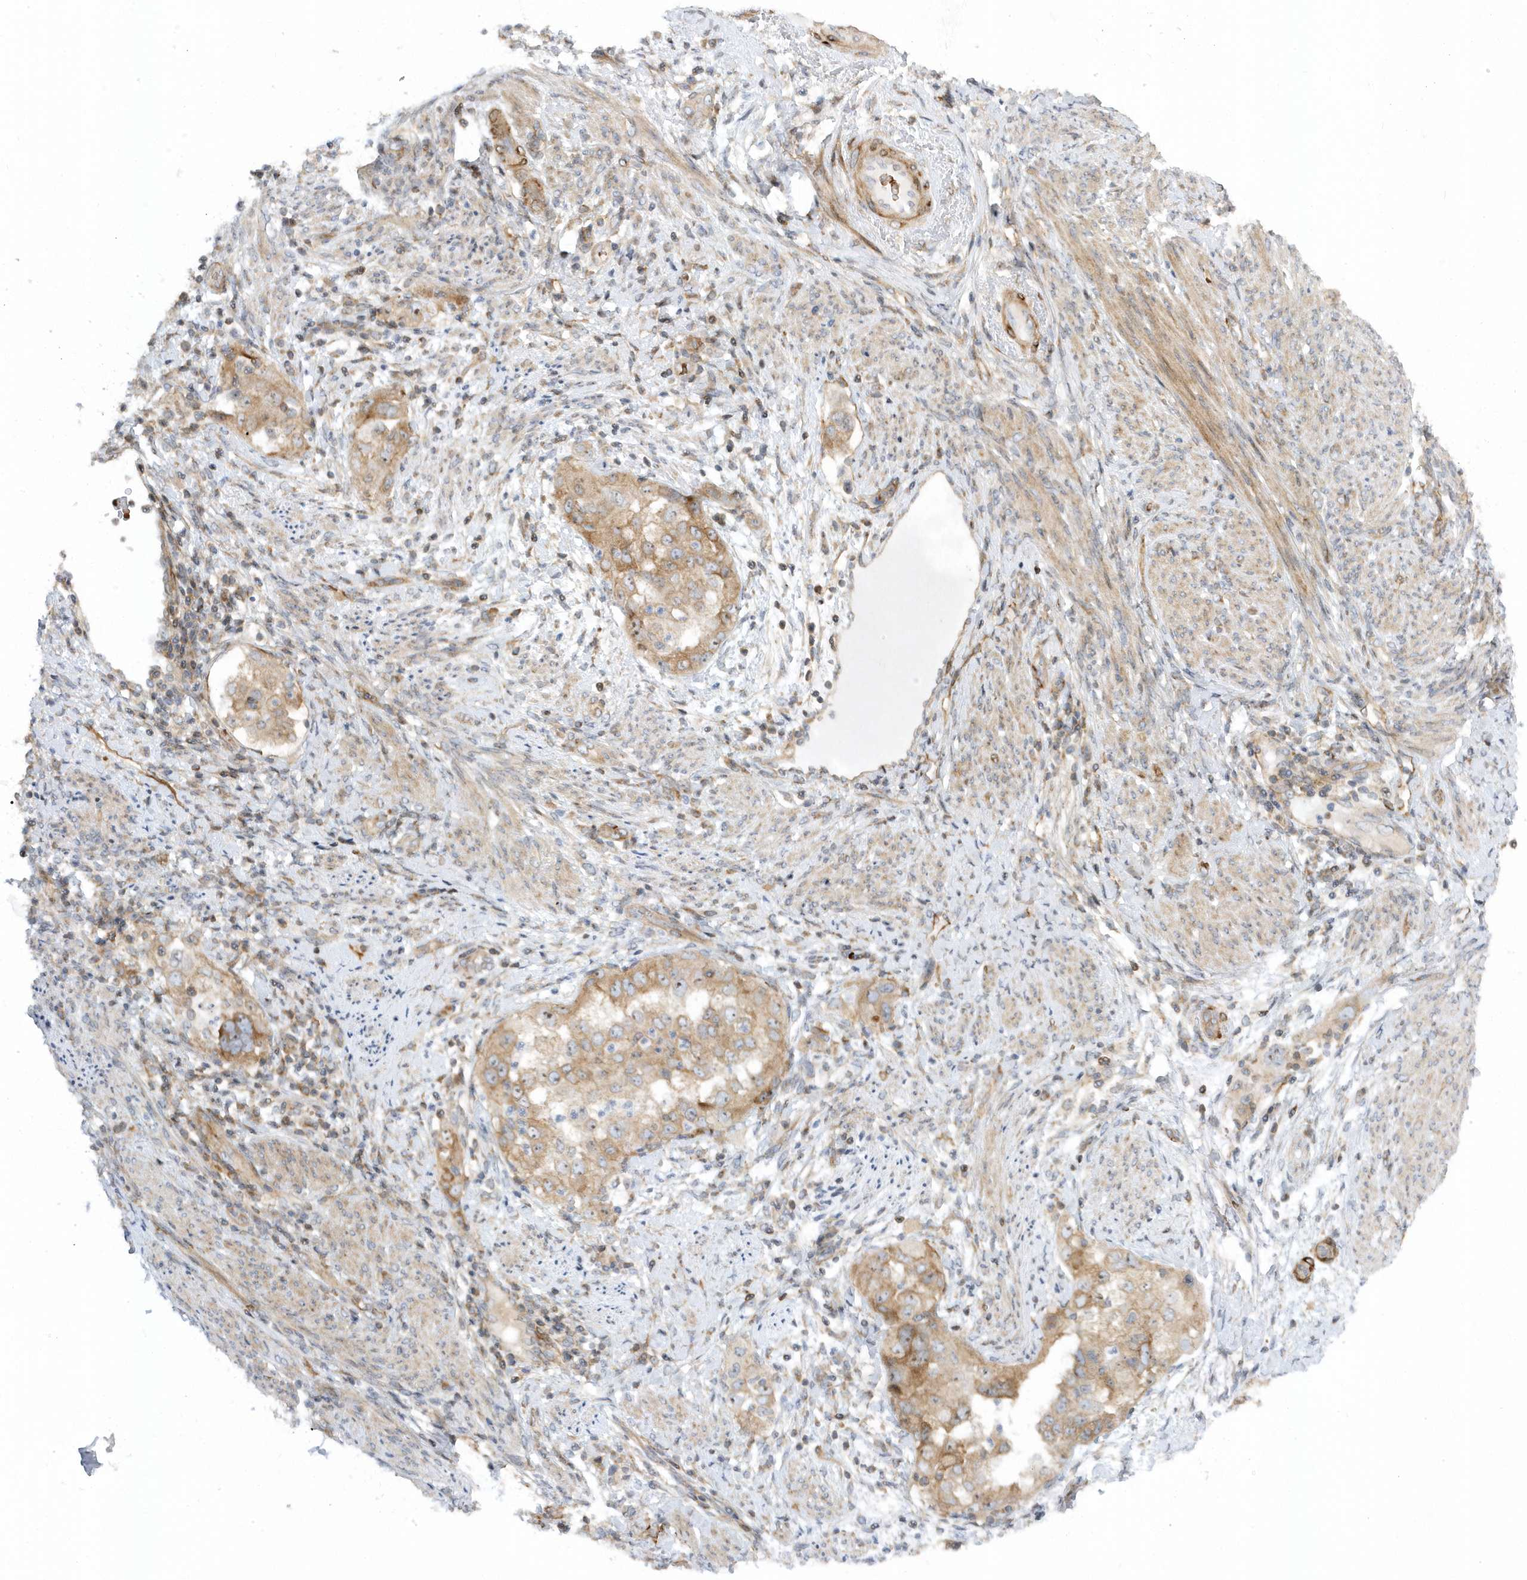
{"staining": {"intensity": "moderate", "quantity": ">75%", "location": "cytoplasmic/membranous"}, "tissue": "endometrial cancer", "cell_type": "Tumor cells", "image_type": "cancer", "snomed": [{"axis": "morphology", "description": "Adenocarcinoma, NOS"}, {"axis": "topography", "description": "Endometrium"}], "caption": "Tumor cells demonstrate medium levels of moderate cytoplasmic/membranous positivity in approximately >75% of cells in human endometrial adenocarcinoma.", "gene": "MAP7D3", "patient": {"sex": "female", "age": 85}}